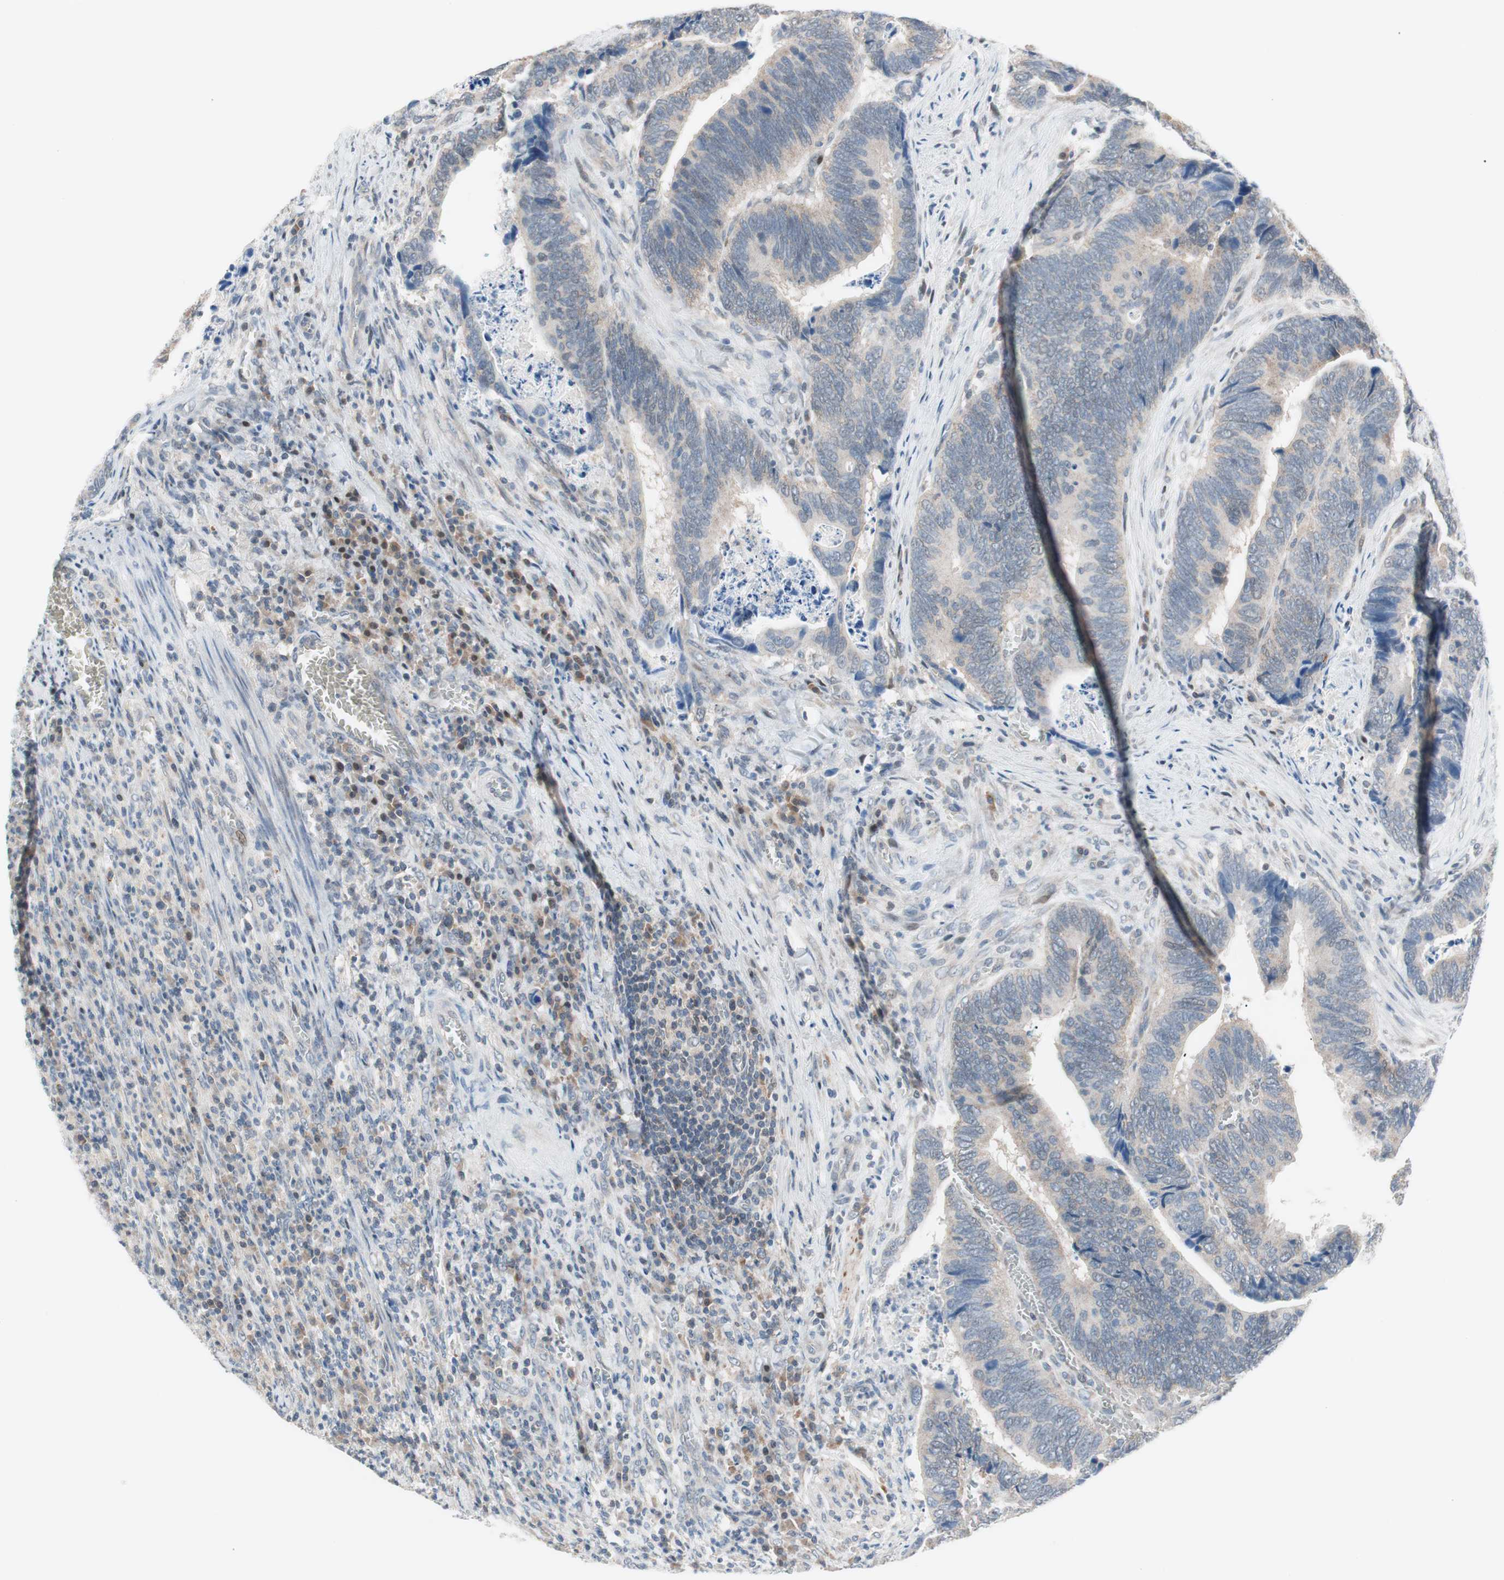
{"staining": {"intensity": "negative", "quantity": "none", "location": "none"}, "tissue": "colorectal cancer", "cell_type": "Tumor cells", "image_type": "cancer", "snomed": [{"axis": "morphology", "description": "Adenocarcinoma, NOS"}, {"axis": "topography", "description": "Colon"}], "caption": "Colorectal adenocarcinoma was stained to show a protein in brown. There is no significant positivity in tumor cells.", "gene": "POLH", "patient": {"sex": "male", "age": 72}}